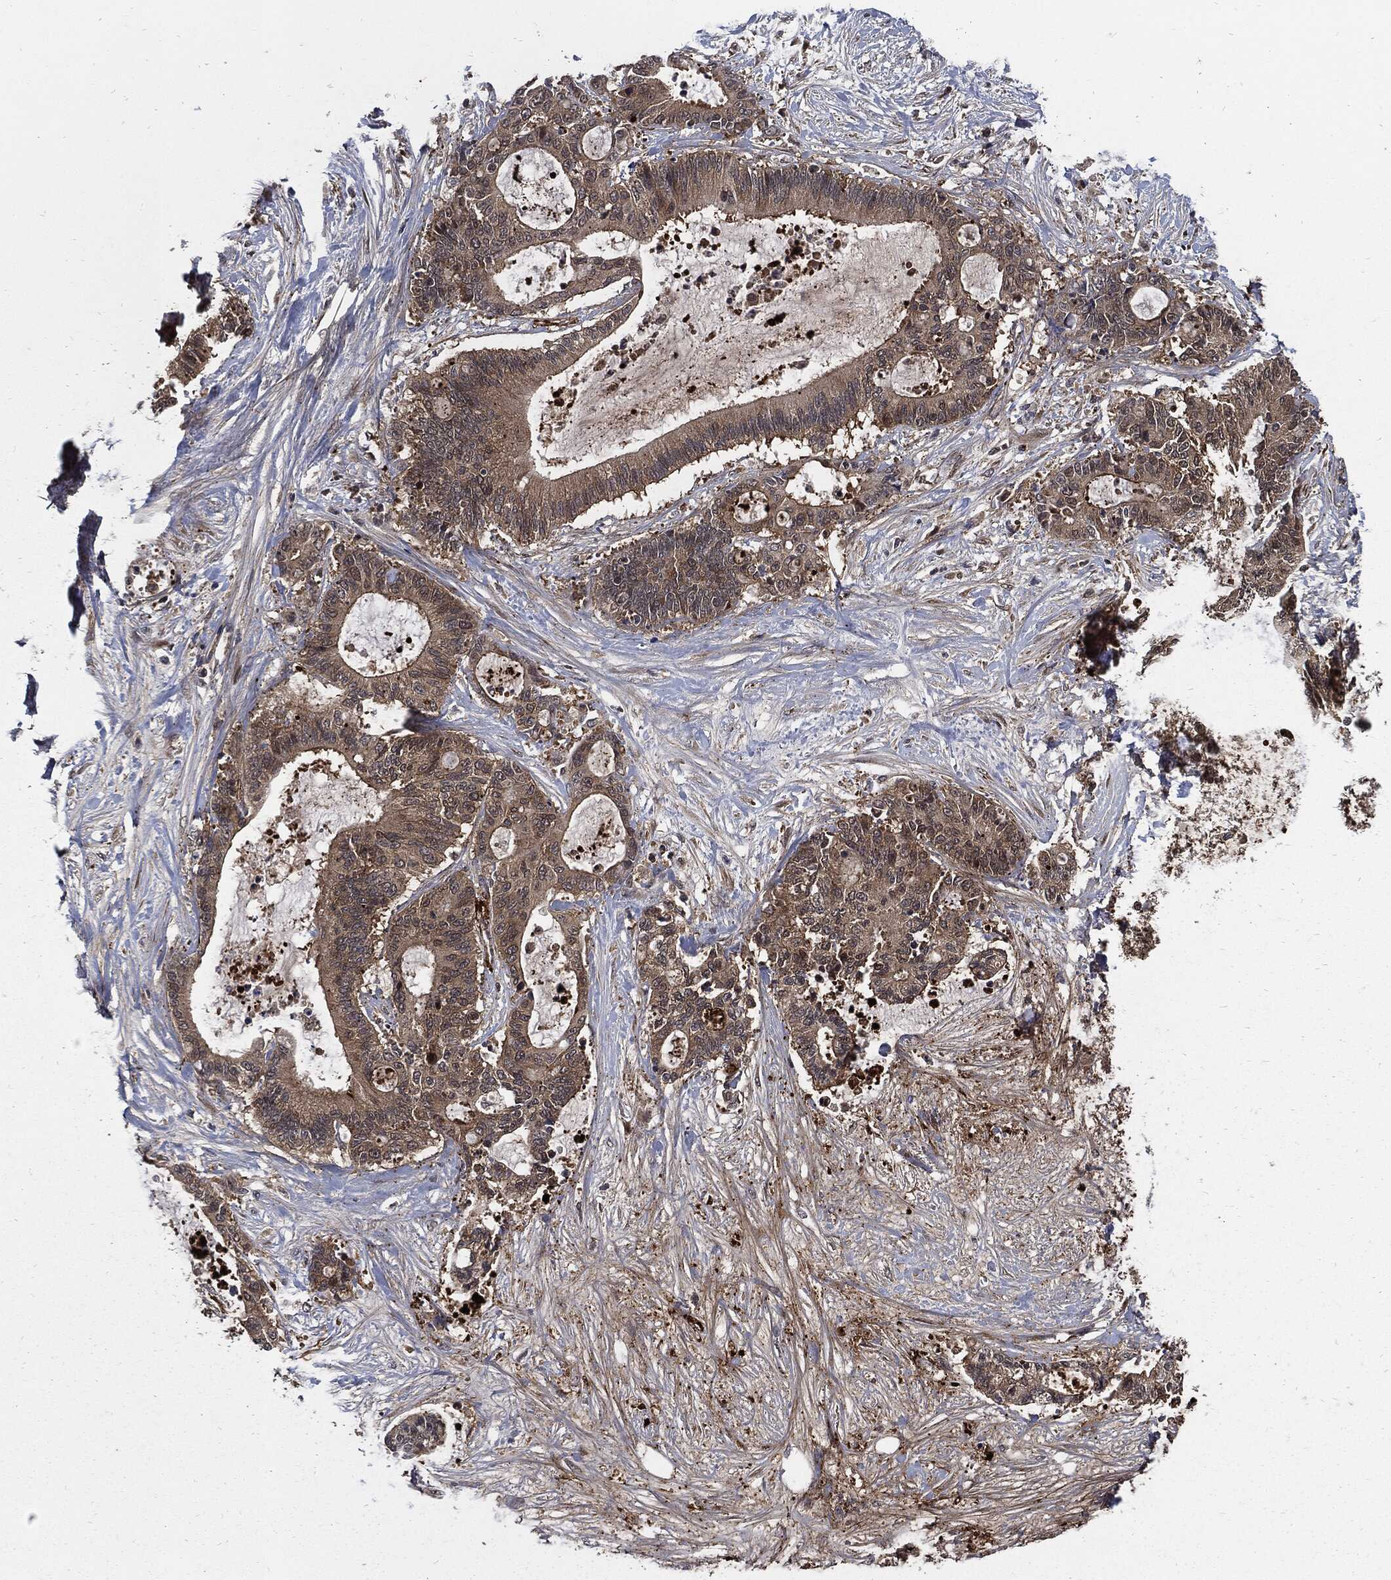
{"staining": {"intensity": "weak", "quantity": ">75%", "location": "cytoplasmic/membranous"}, "tissue": "liver cancer", "cell_type": "Tumor cells", "image_type": "cancer", "snomed": [{"axis": "morphology", "description": "Cholangiocarcinoma"}, {"axis": "topography", "description": "Liver"}], "caption": "An image of human liver cholangiocarcinoma stained for a protein demonstrates weak cytoplasmic/membranous brown staining in tumor cells. (DAB IHC, brown staining for protein, blue staining for nuclei).", "gene": "CLU", "patient": {"sex": "female", "age": 73}}